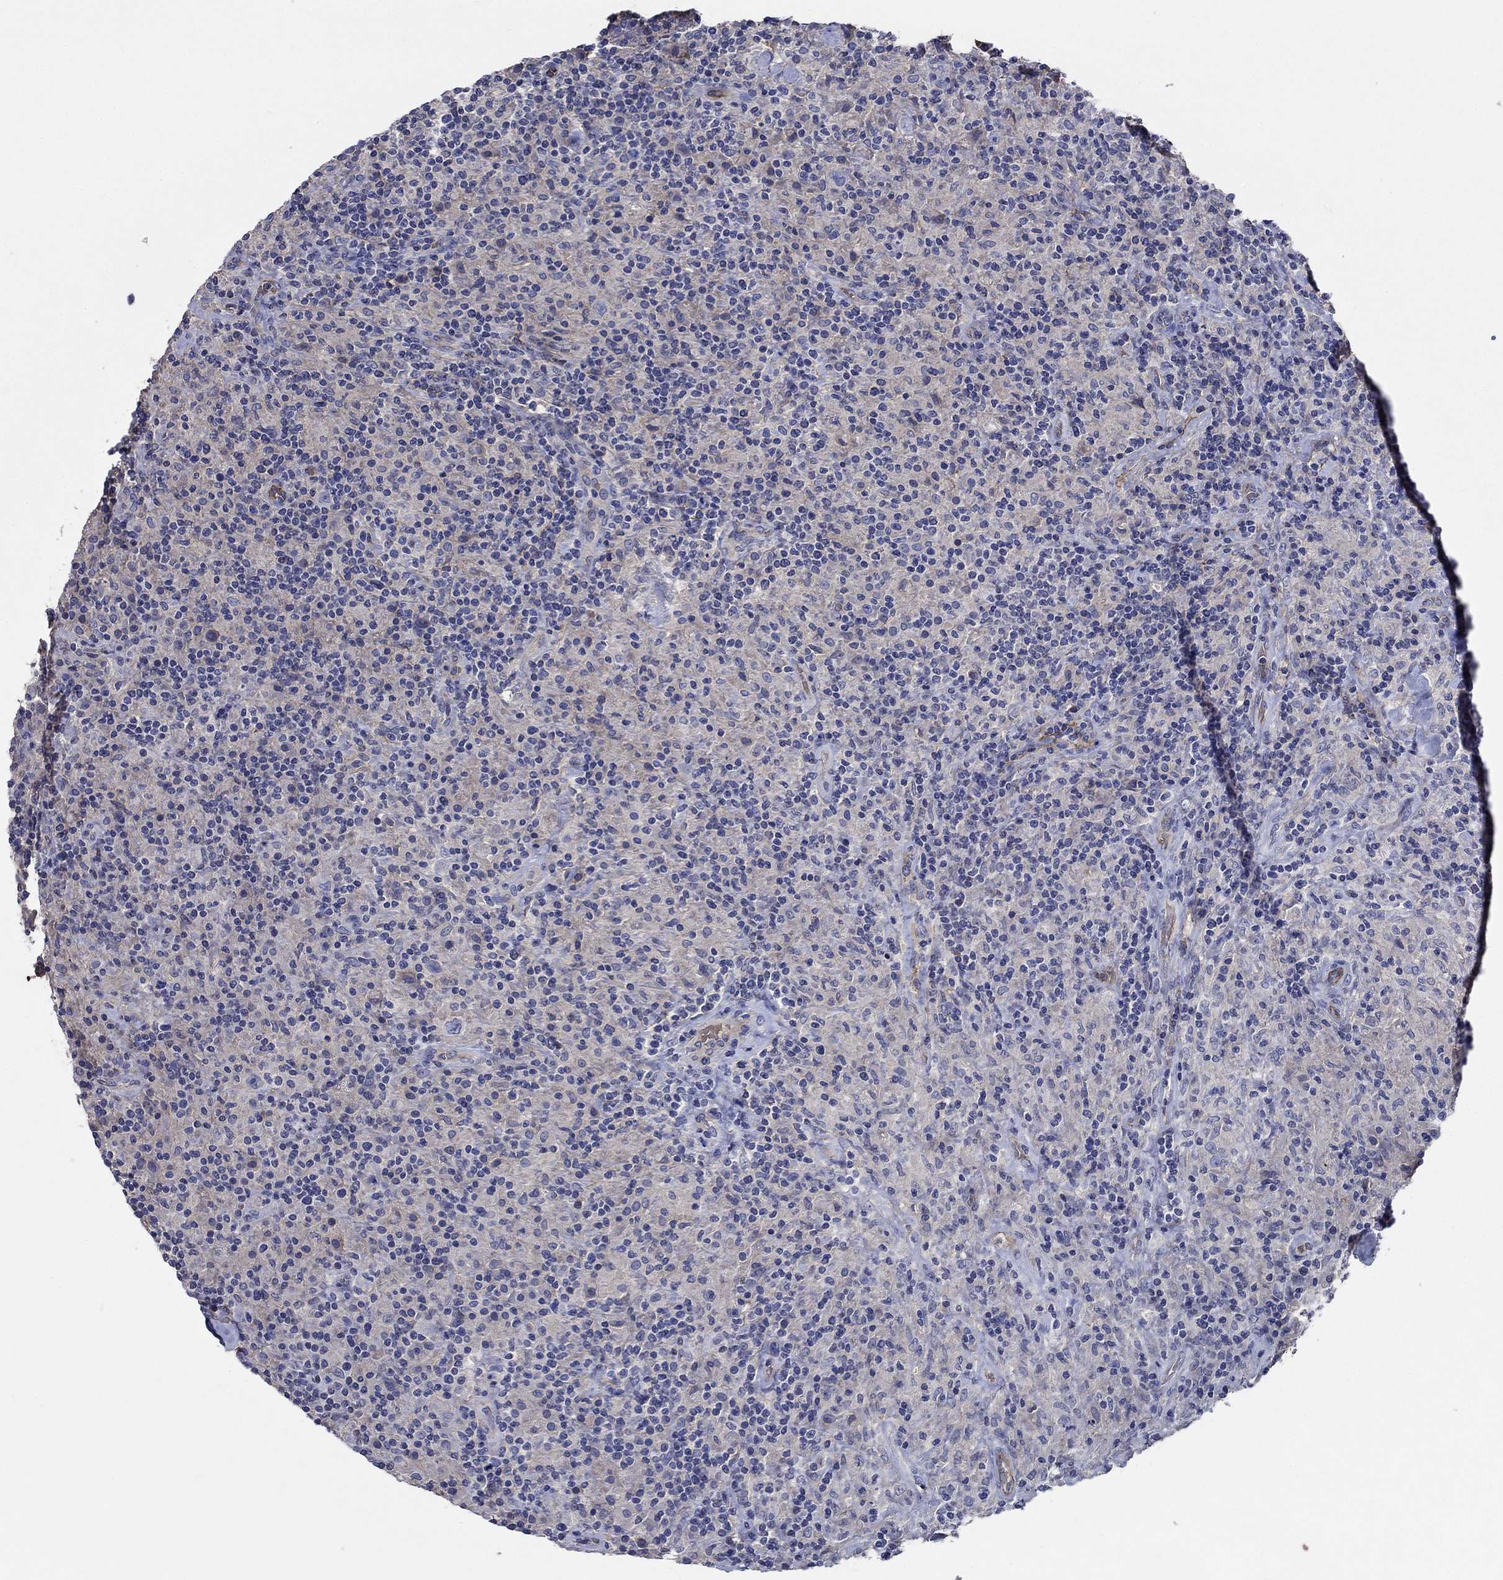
{"staining": {"intensity": "negative", "quantity": "none", "location": "none"}, "tissue": "lymphoma", "cell_type": "Tumor cells", "image_type": "cancer", "snomed": [{"axis": "morphology", "description": "Hodgkin's disease, NOS"}, {"axis": "topography", "description": "Lymph node"}], "caption": "Immunohistochemistry (IHC) of Hodgkin's disease reveals no positivity in tumor cells.", "gene": "FLNC", "patient": {"sex": "male", "age": 70}}